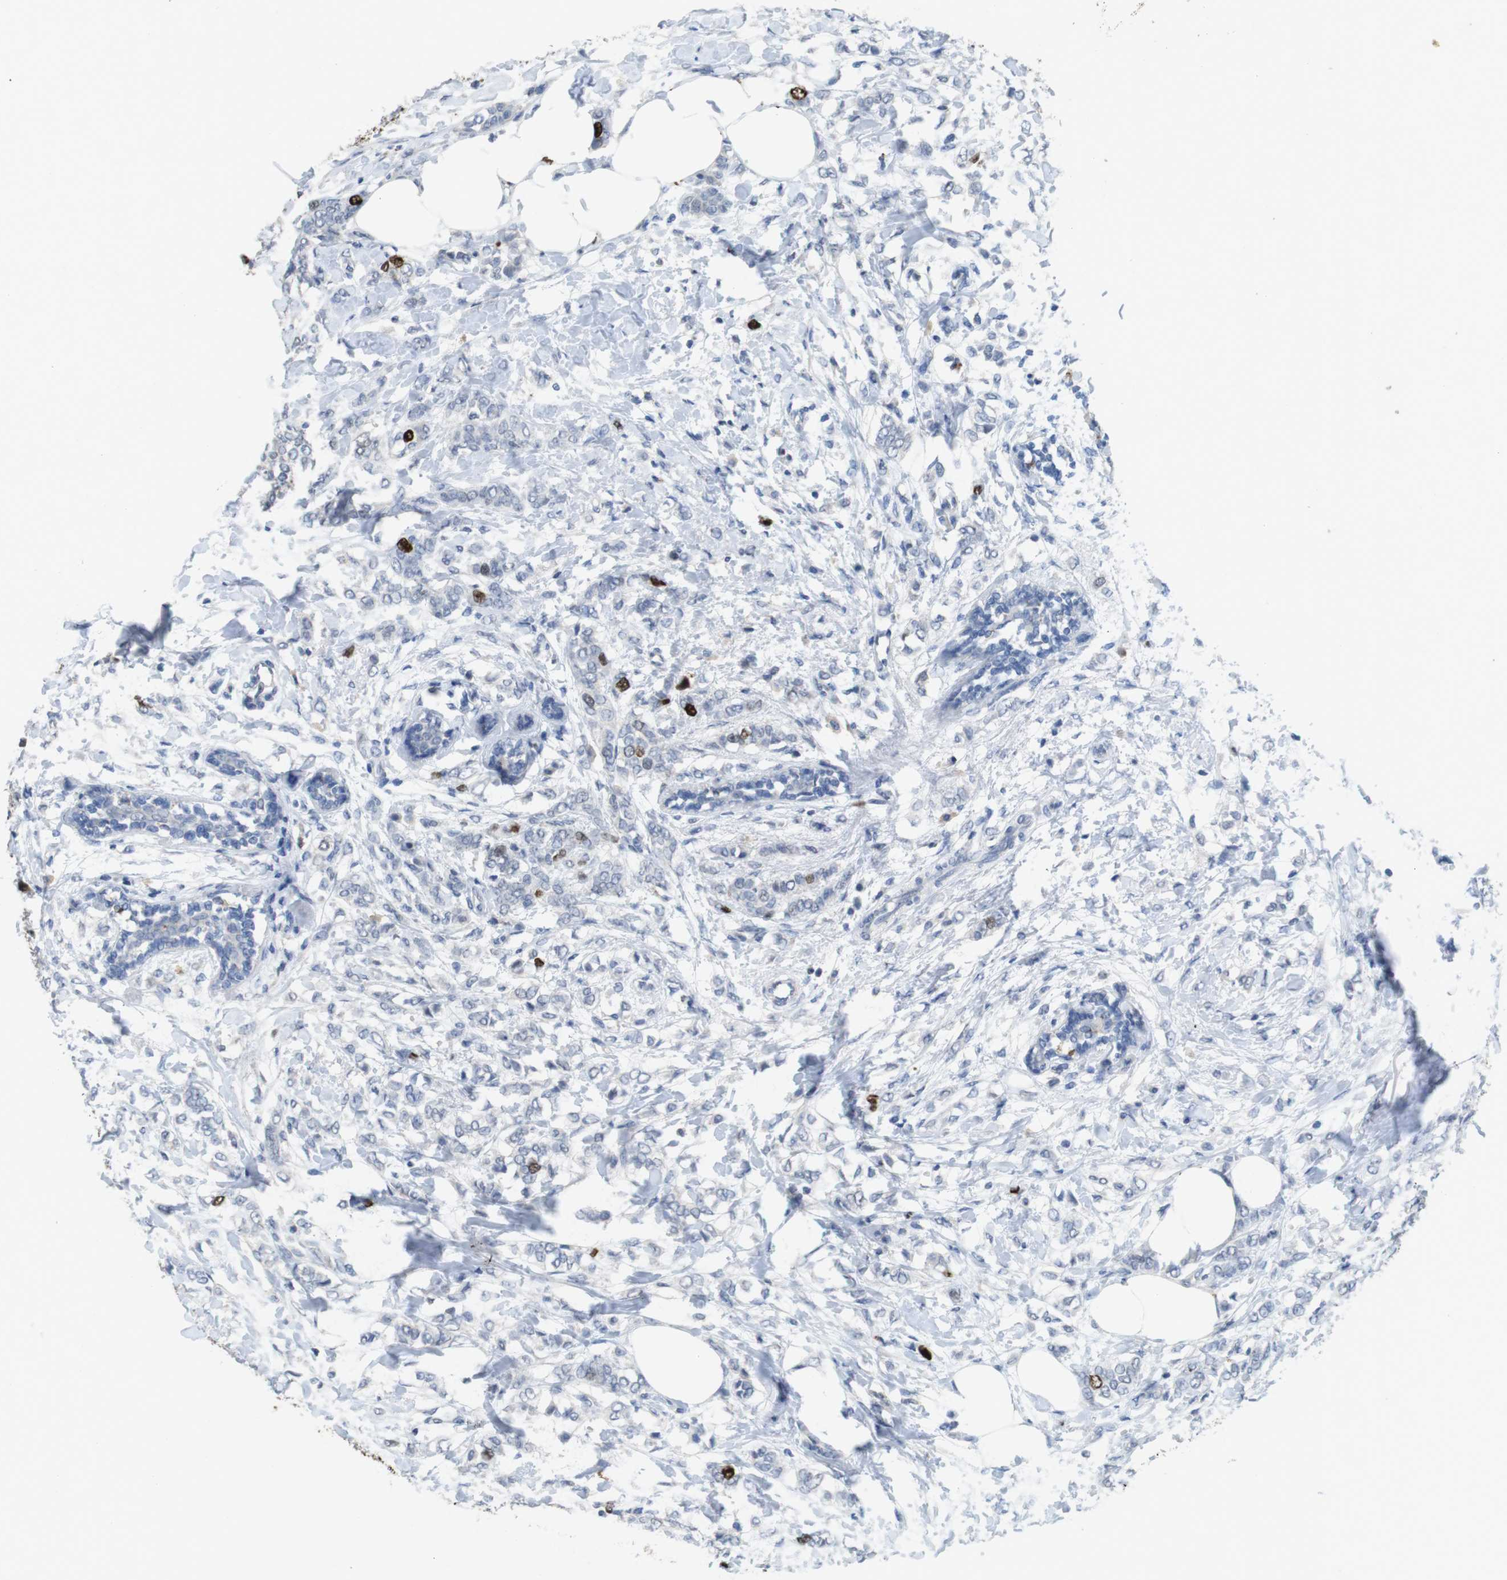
{"staining": {"intensity": "negative", "quantity": "none", "location": "none"}, "tissue": "breast cancer", "cell_type": "Tumor cells", "image_type": "cancer", "snomed": [{"axis": "morphology", "description": "Lobular carcinoma, in situ"}, {"axis": "morphology", "description": "Lobular carcinoma"}, {"axis": "topography", "description": "Breast"}], "caption": "A high-resolution histopathology image shows immunohistochemistry staining of breast lobular carcinoma, which shows no significant staining in tumor cells.", "gene": "KPNA2", "patient": {"sex": "female", "age": 41}}